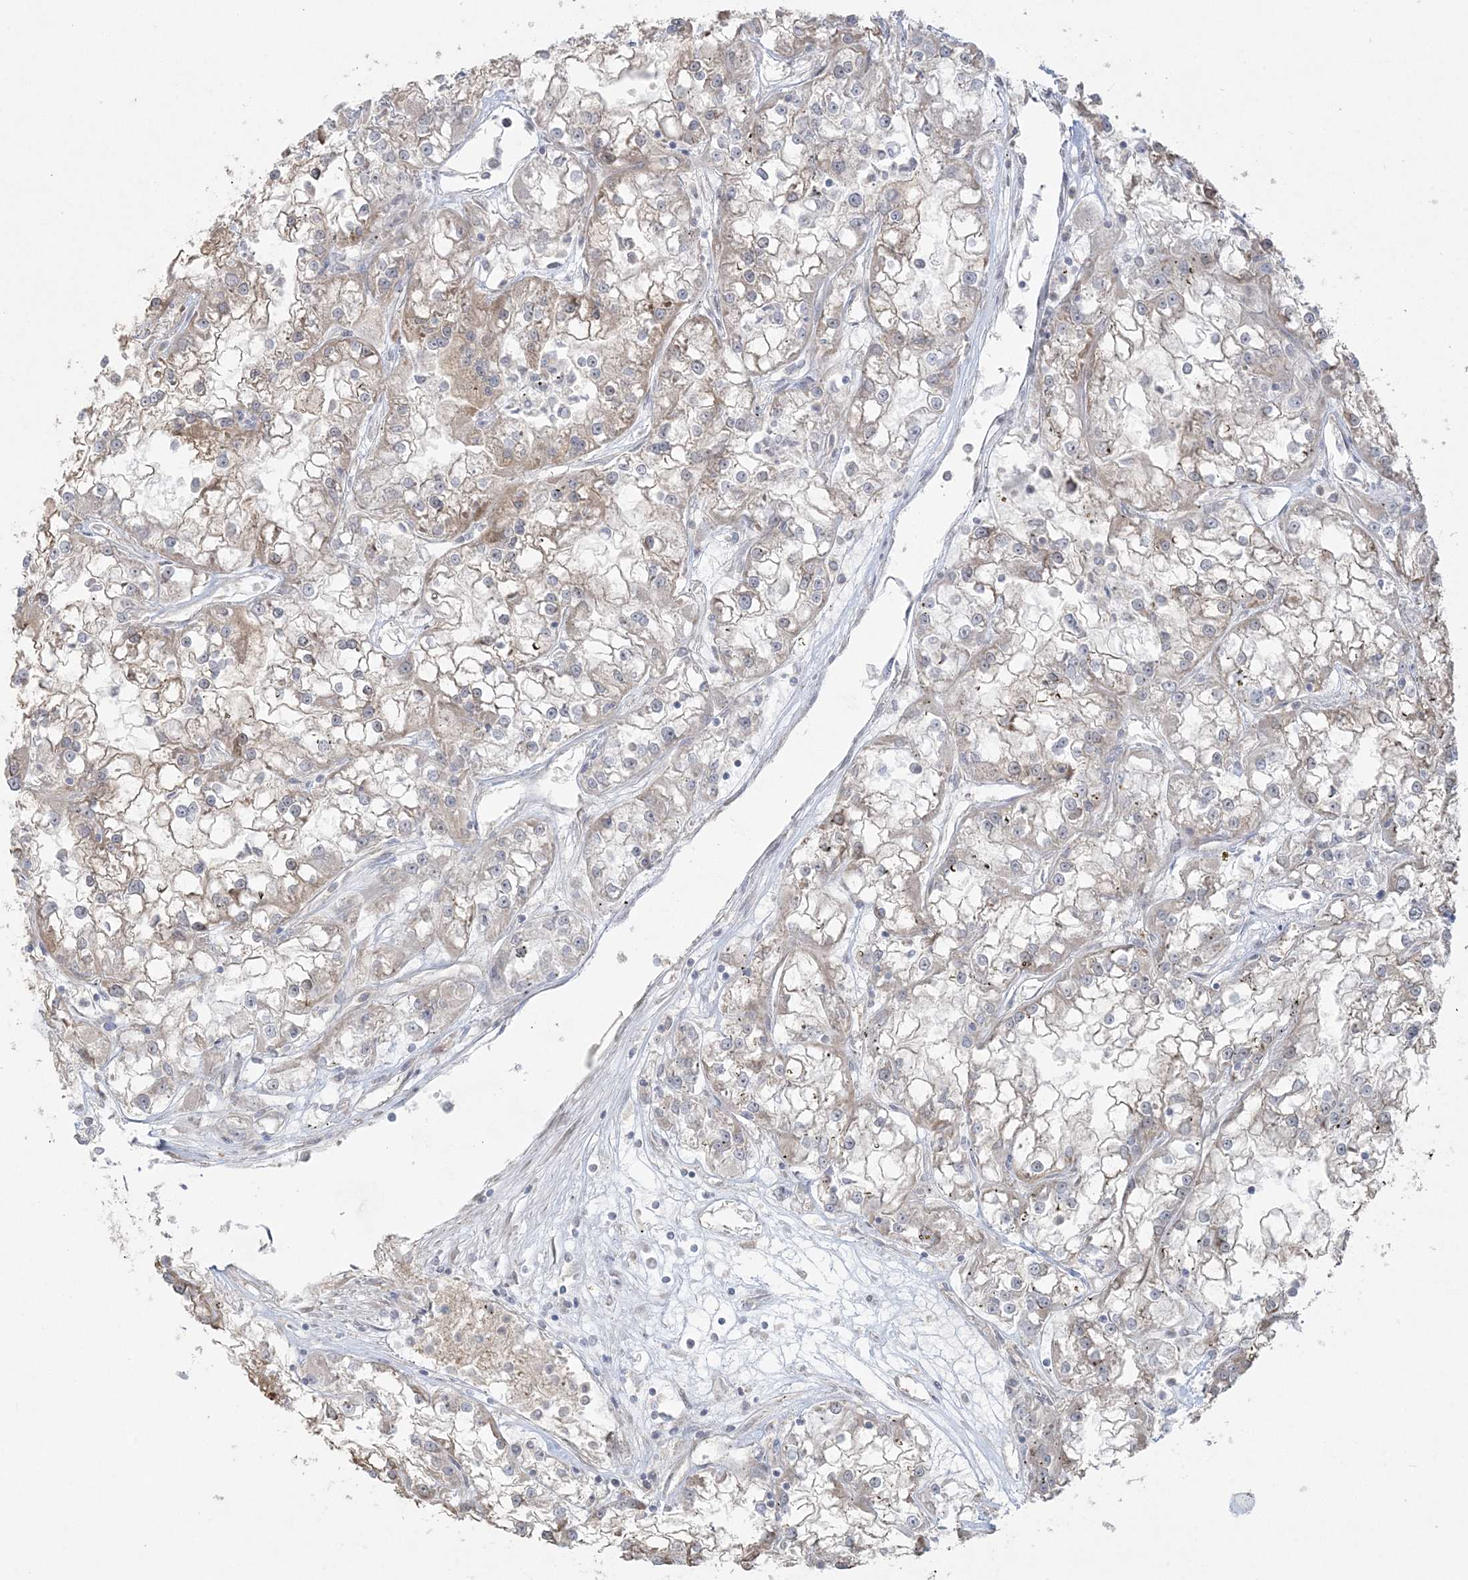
{"staining": {"intensity": "weak", "quantity": "25%-75%", "location": "cytoplasmic/membranous"}, "tissue": "renal cancer", "cell_type": "Tumor cells", "image_type": "cancer", "snomed": [{"axis": "morphology", "description": "Adenocarcinoma, NOS"}, {"axis": "topography", "description": "Kidney"}], "caption": "Renal adenocarcinoma stained with a protein marker displays weak staining in tumor cells.", "gene": "ZC3H6", "patient": {"sex": "female", "age": 52}}